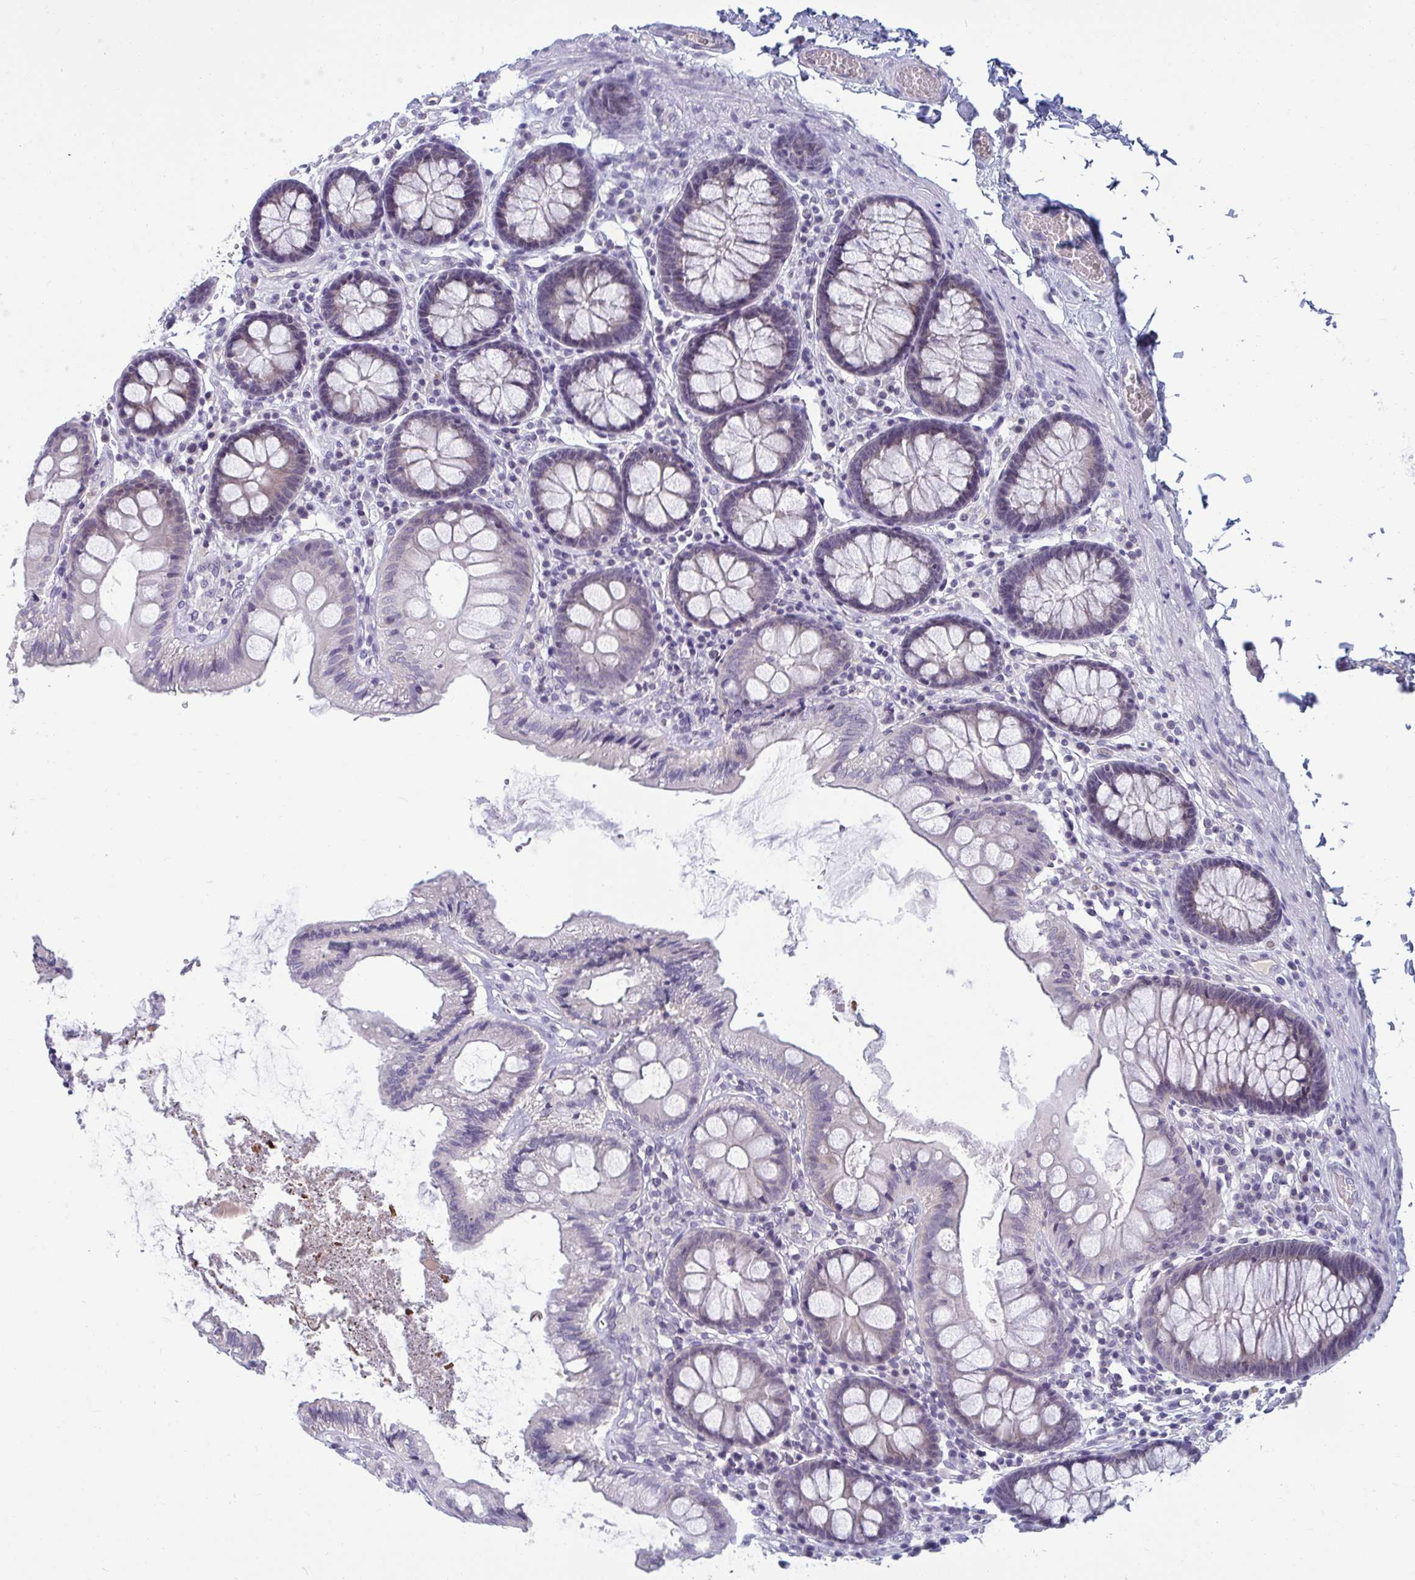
{"staining": {"intensity": "negative", "quantity": "none", "location": "none"}, "tissue": "colon", "cell_type": "Endothelial cells", "image_type": "normal", "snomed": [{"axis": "morphology", "description": "Normal tissue, NOS"}, {"axis": "topography", "description": "Colon"}], "caption": "This photomicrograph is of normal colon stained with immunohistochemistry to label a protein in brown with the nuclei are counter-stained blue. There is no expression in endothelial cells. (DAB (3,3'-diaminobenzidine) immunohistochemistry visualized using brightfield microscopy, high magnification).", "gene": "RNASEH1", "patient": {"sex": "male", "age": 84}}